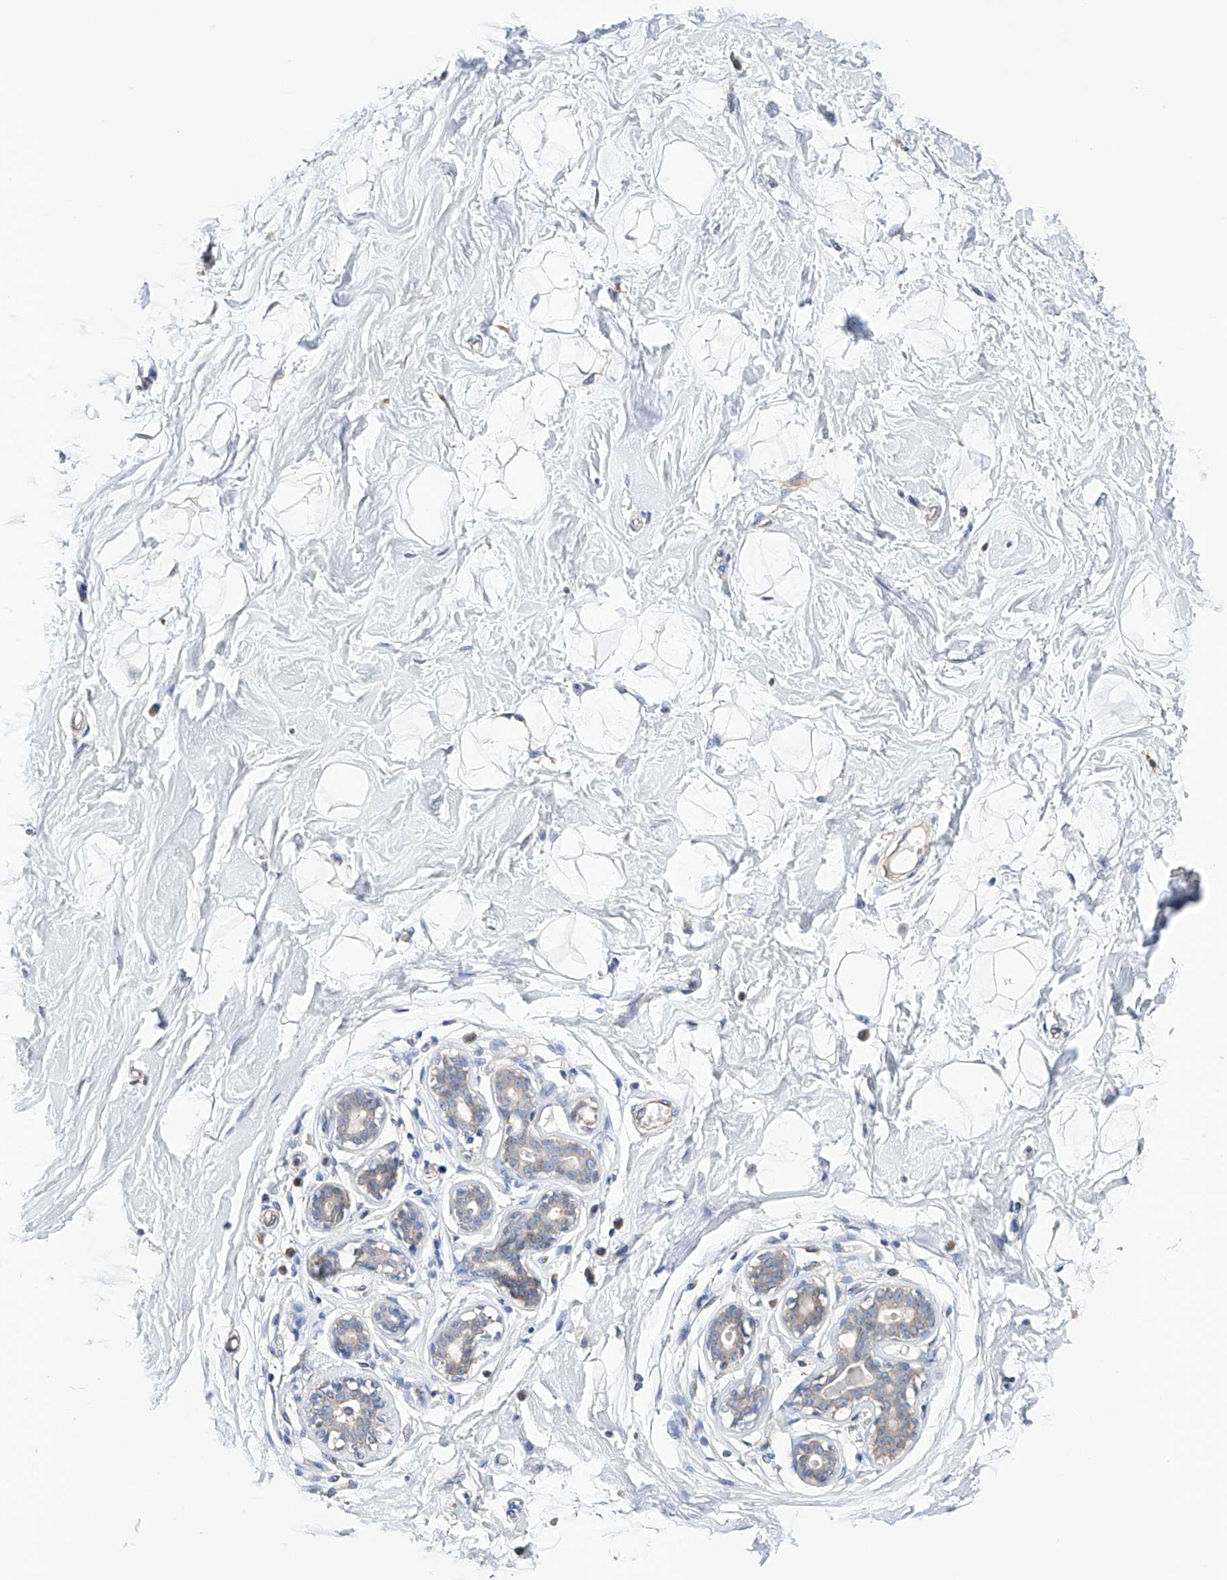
{"staining": {"intensity": "negative", "quantity": "none", "location": "none"}, "tissue": "breast", "cell_type": "Adipocytes", "image_type": "normal", "snomed": [{"axis": "morphology", "description": "Normal tissue, NOS"}, {"axis": "morphology", "description": "Adenoma, NOS"}, {"axis": "topography", "description": "Breast"}], "caption": "Immunohistochemical staining of unremarkable human breast demonstrates no significant expression in adipocytes. (DAB immunohistochemistry, high magnification).", "gene": "AFG1L", "patient": {"sex": "female", "age": 23}}